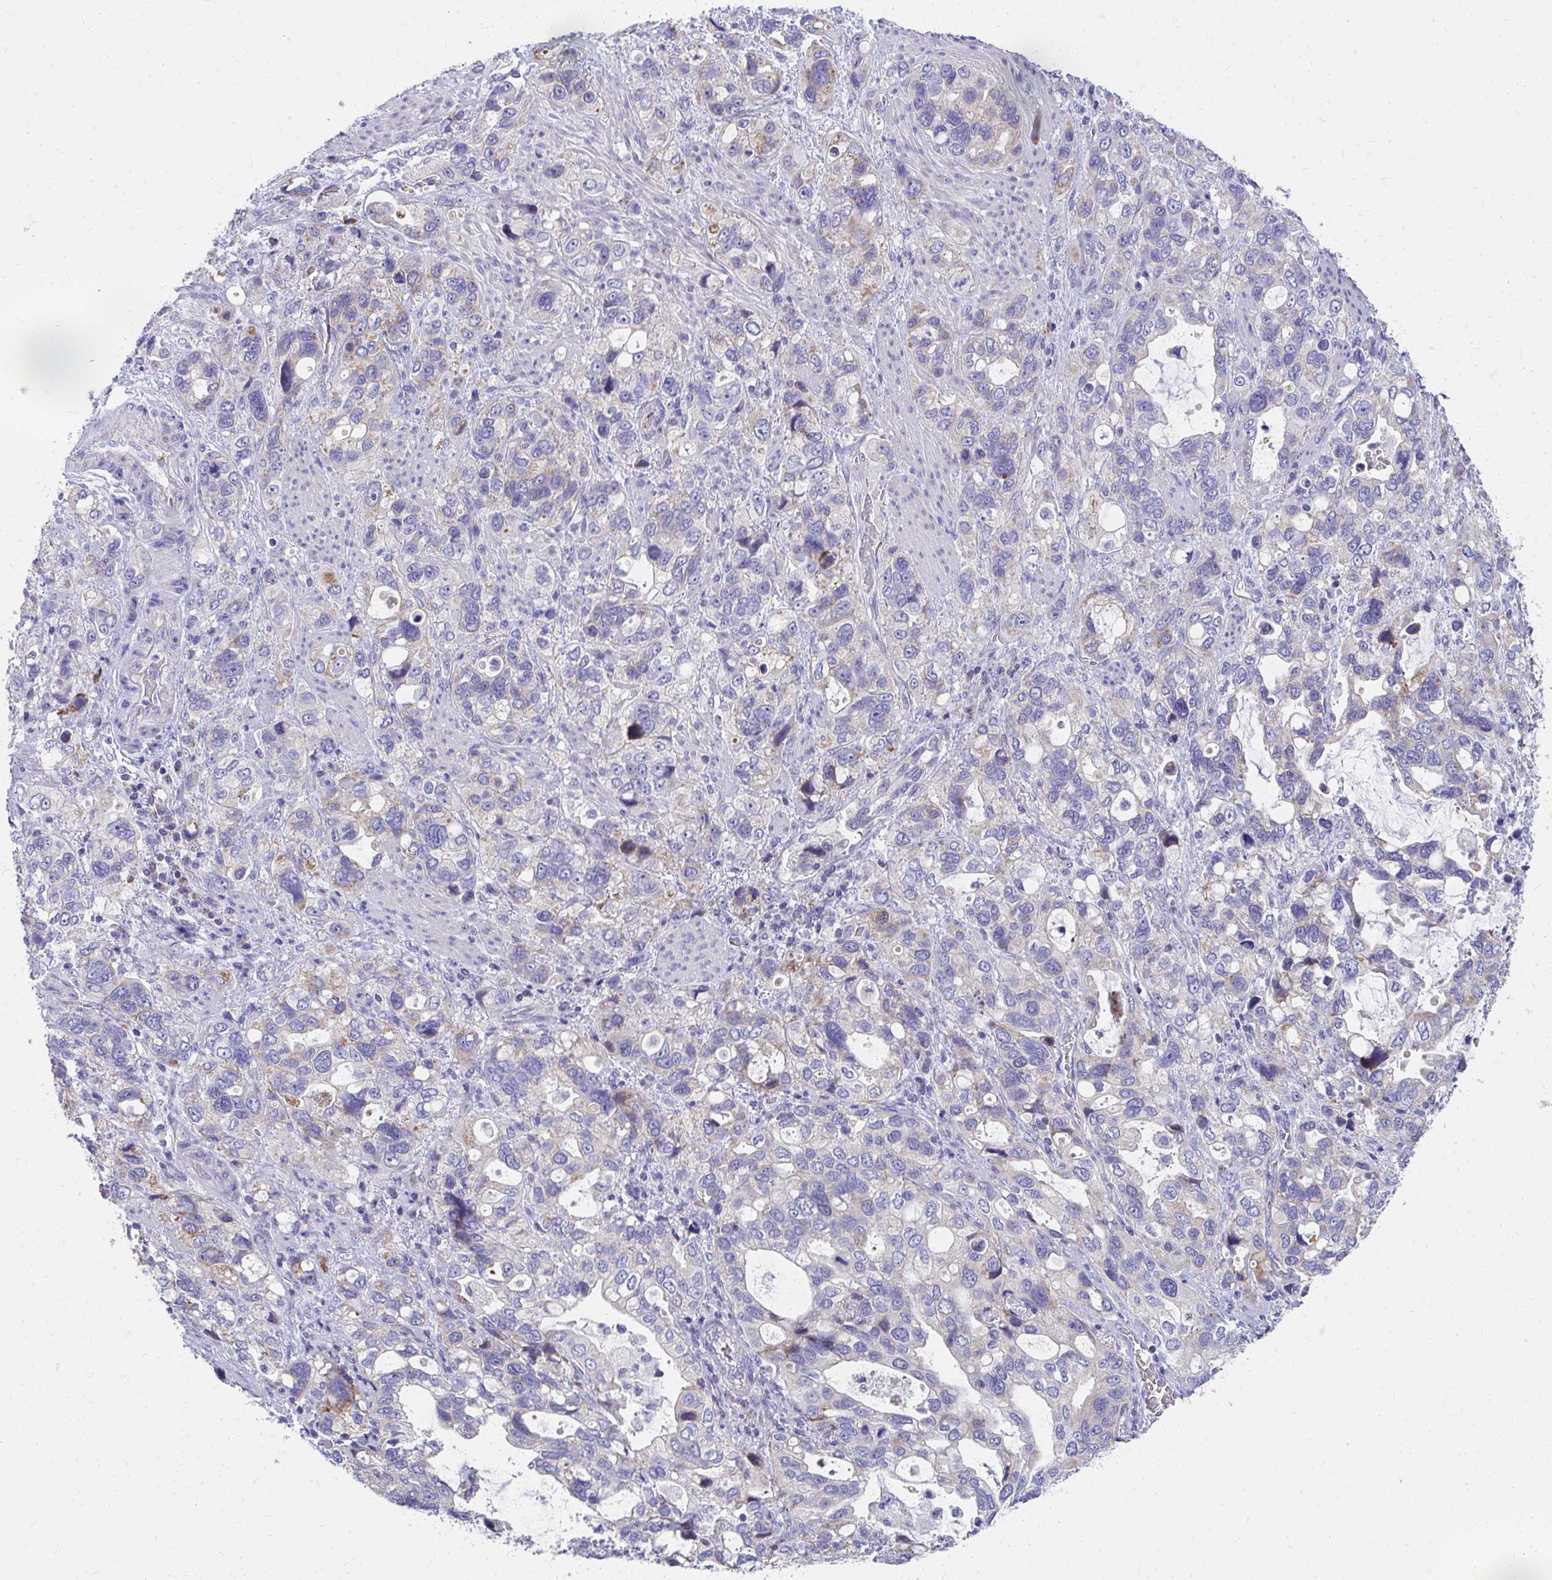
{"staining": {"intensity": "weak", "quantity": "<25%", "location": "cytoplasmic/membranous"}, "tissue": "stomach cancer", "cell_type": "Tumor cells", "image_type": "cancer", "snomed": [{"axis": "morphology", "description": "Adenocarcinoma, NOS"}, {"axis": "topography", "description": "Stomach, upper"}], "caption": "Immunohistochemistry (IHC) image of neoplastic tissue: human stomach cancer (adenocarcinoma) stained with DAB exhibits no significant protein positivity in tumor cells.", "gene": "IL37", "patient": {"sex": "female", "age": 81}}